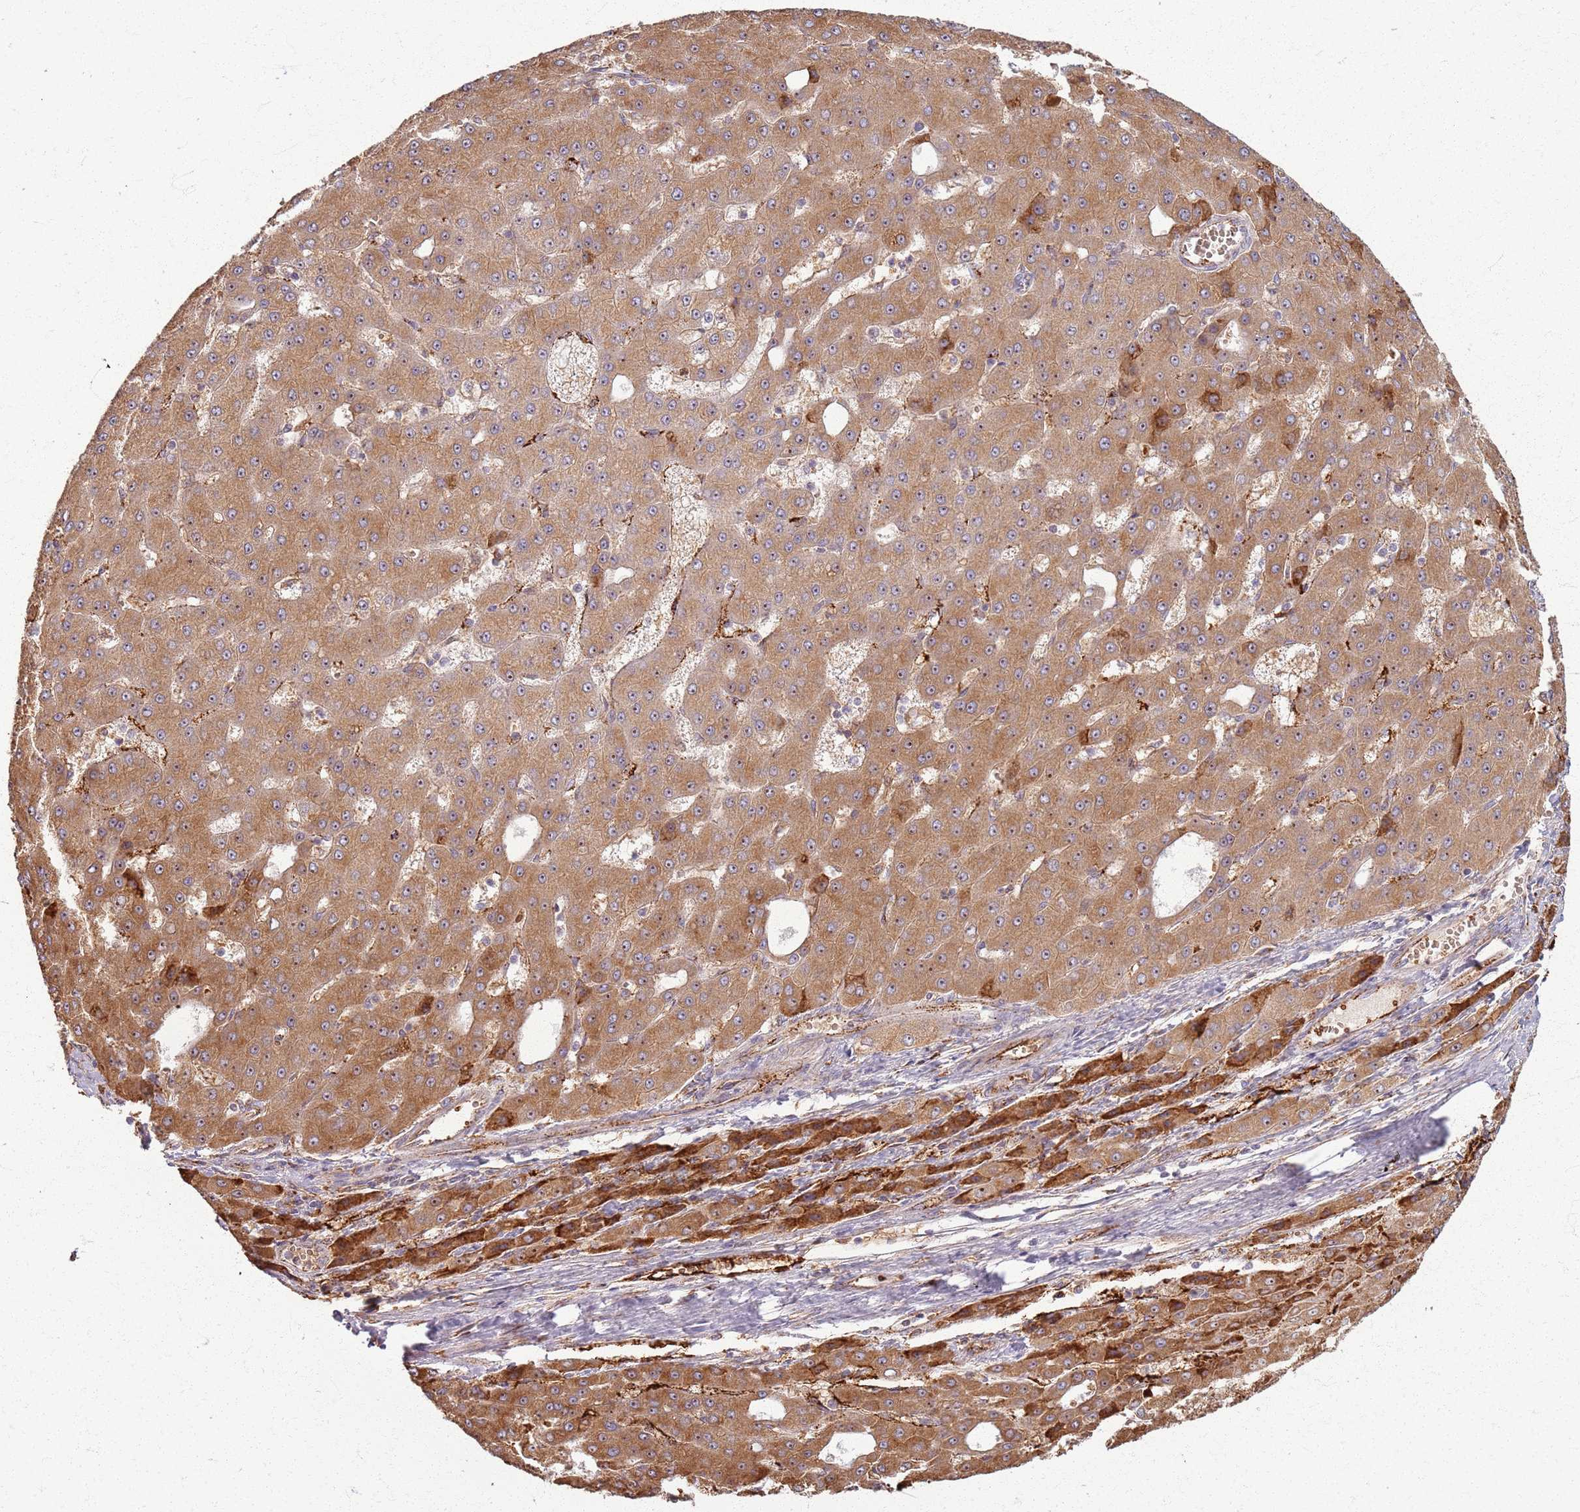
{"staining": {"intensity": "moderate", "quantity": ">75%", "location": "cytoplasmic/membranous"}, "tissue": "liver cancer", "cell_type": "Tumor cells", "image_type": "cancer", "snomed": [{"axis": "morphology", "description": "Carcinoma, Hepatocellular, NOS"}, {"axis": "topography", "description": "Liver"}], "caption": "DAB immunohistochemical staining of hepatocellular carcinoma (liver) reveals moderate cytoplasmic/membranous protein expression in approximately >75% of tumor cells.", "gene": "KRI1", "patient": {"sex": "male", "age": 47}}